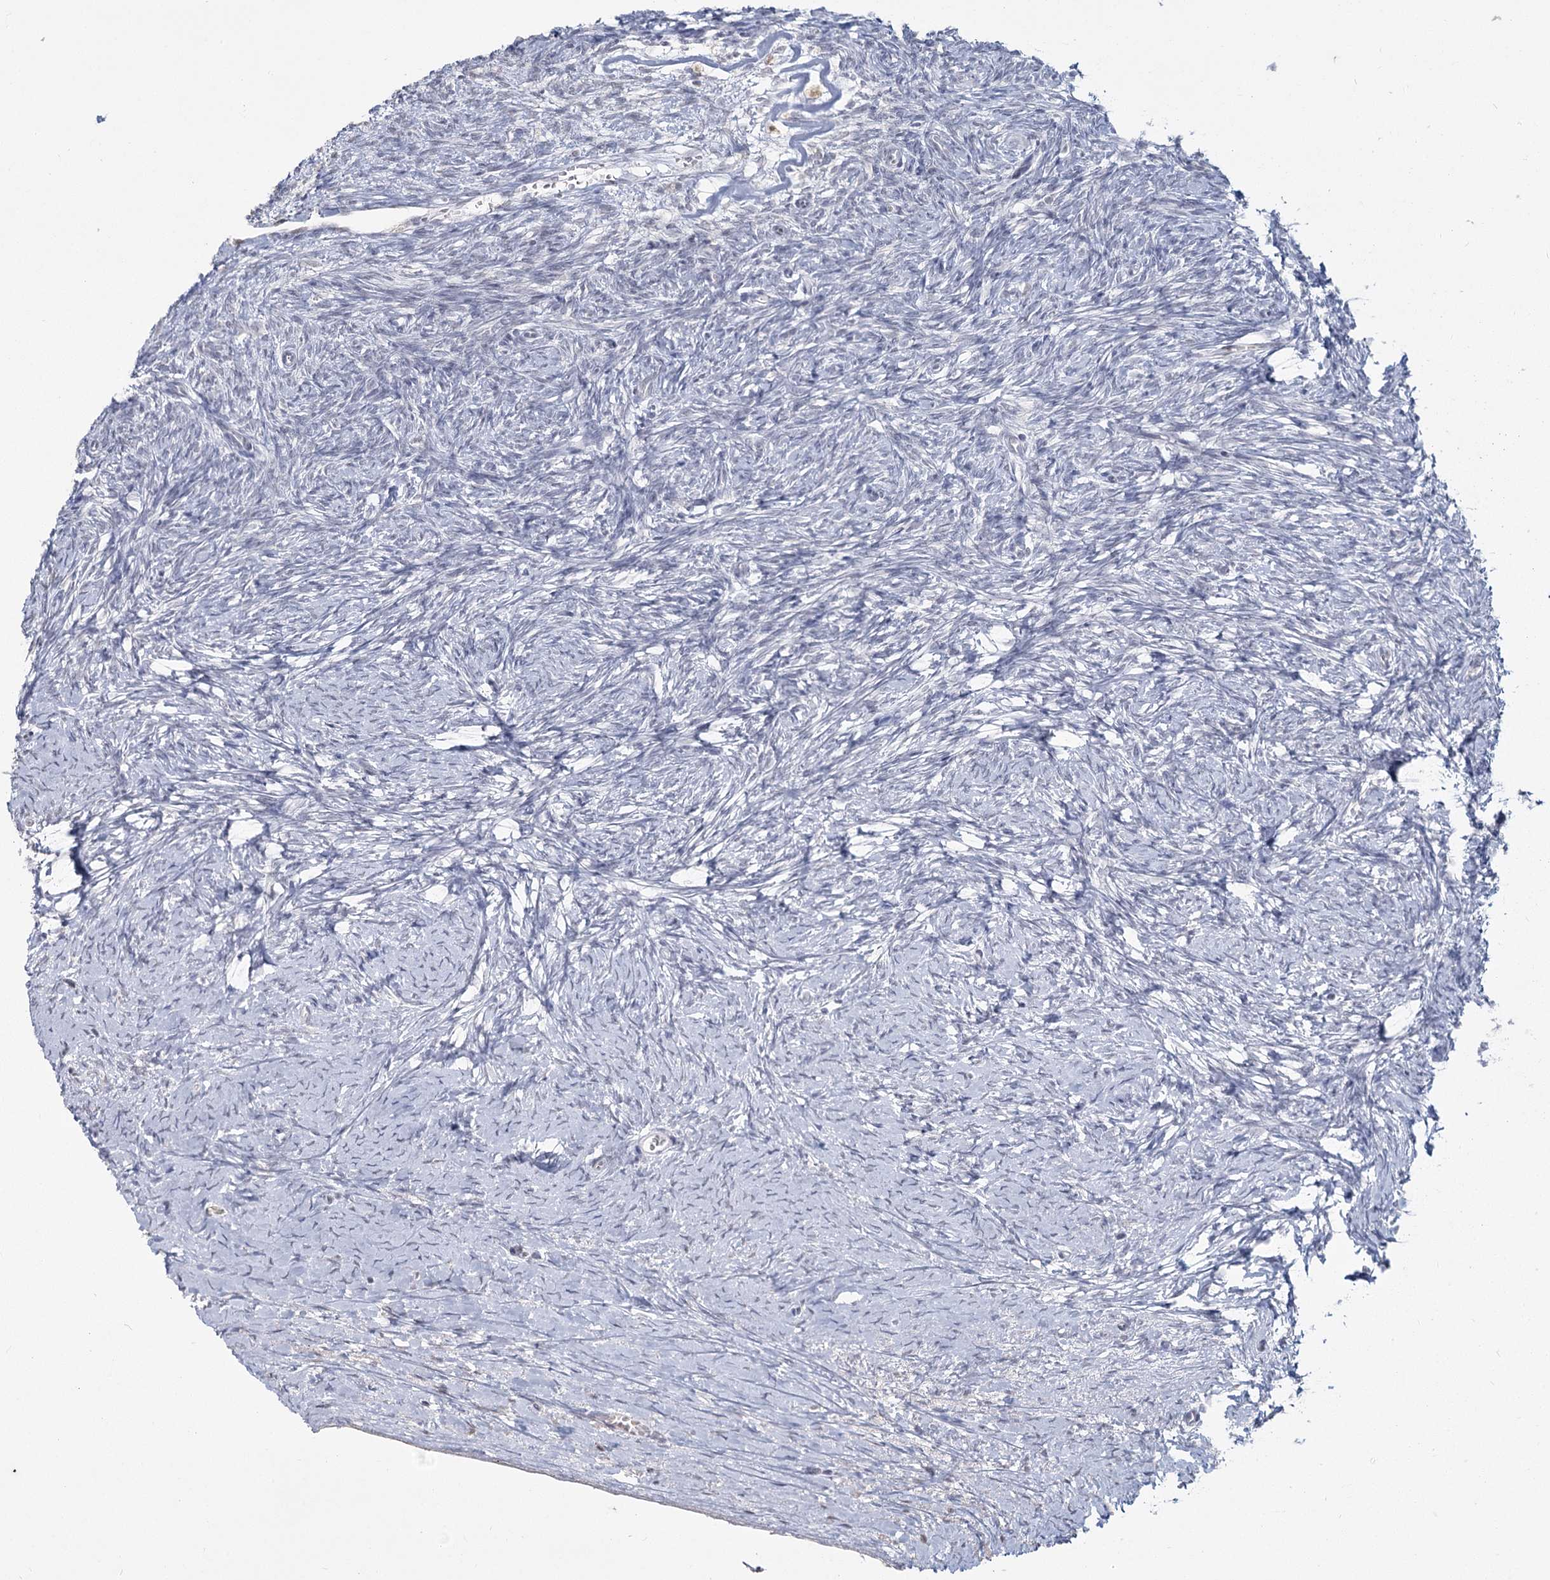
{"staining": {"intensity": "negative", "quantity": "none", "location": "none"}, "tissue": "ovary", "cell_type": "Ovarian stroma cells", "image_type": "normal", "snomed": [{"axis": "morphology", "description": "Normal tissue, NOS"}, {"axis": "morphology", "description": "Developmental malformation"}, {"axis": "topography", "description": "Ovary"}], "caption": "Ovarian stroma cells show no significant protein staining in normal ovary.", "gene": "LY6G5C", "patient": {"sex": "female", "age": 39}}